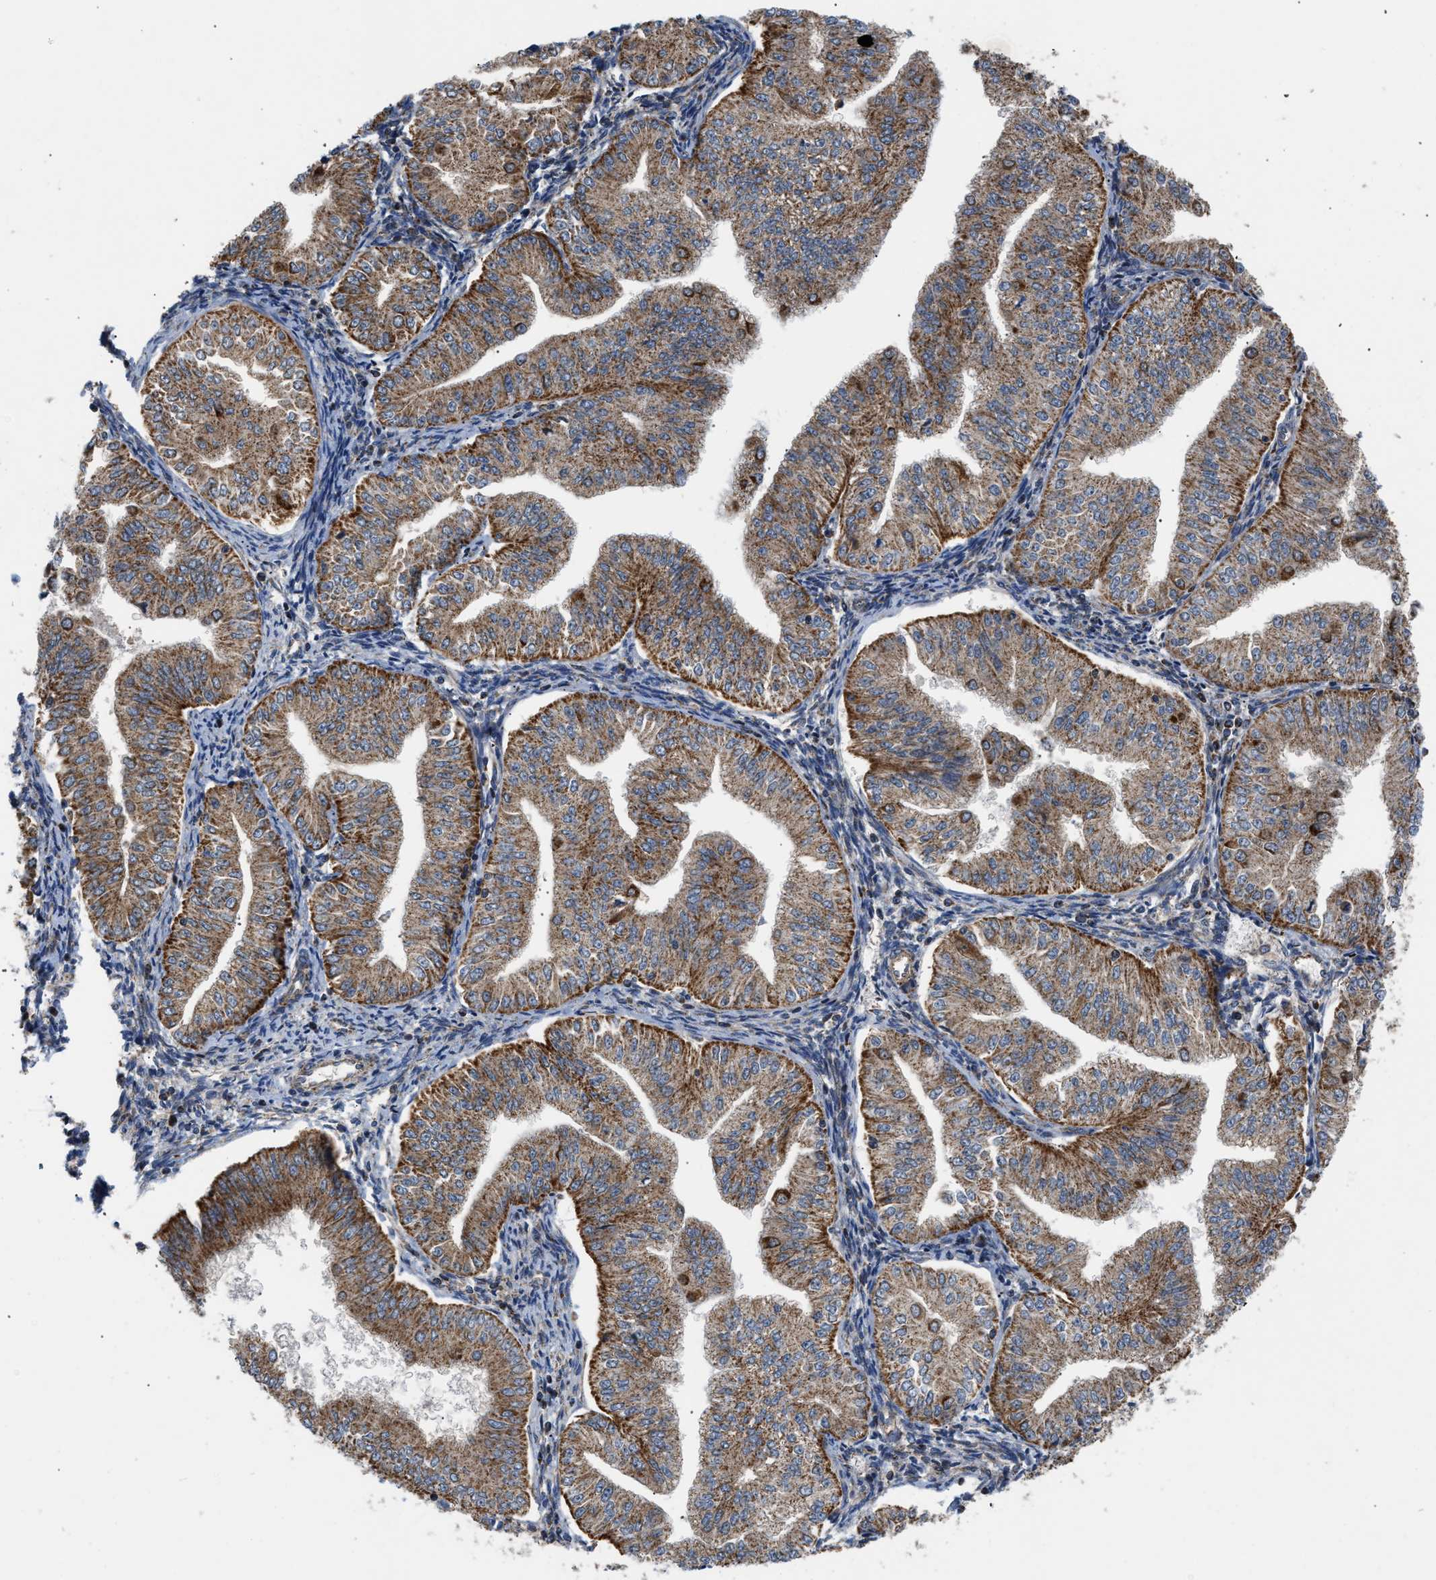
{"staining": {"intensity": "strong", "quantity": ">75%", "location": "cytoplasmic/membranous"}, "tissue": "endometrial cancer", "cell_type": "Tumor cells", "image_type": "cancer", "snomed": [{"axis": "morphology", "description": "Normal tissue, NOS"}, {"axis": "morphology", "description": "Adenocarcinoma, NOS"}, {"axis": "topography", "description": "Endometrium"}], "caption": "Protein staining of adenocarcinoma (endometrial) tissue shows strong cytoplasmic/membranous positivity in approximately >75% of tumor cells. The staining was performed using DAB, with brown indicating positive protein expression. Nuclei are stained blue with hematoxylin.", "gene": "OPTN", "patient": {"sex": "female", "age": 53}}